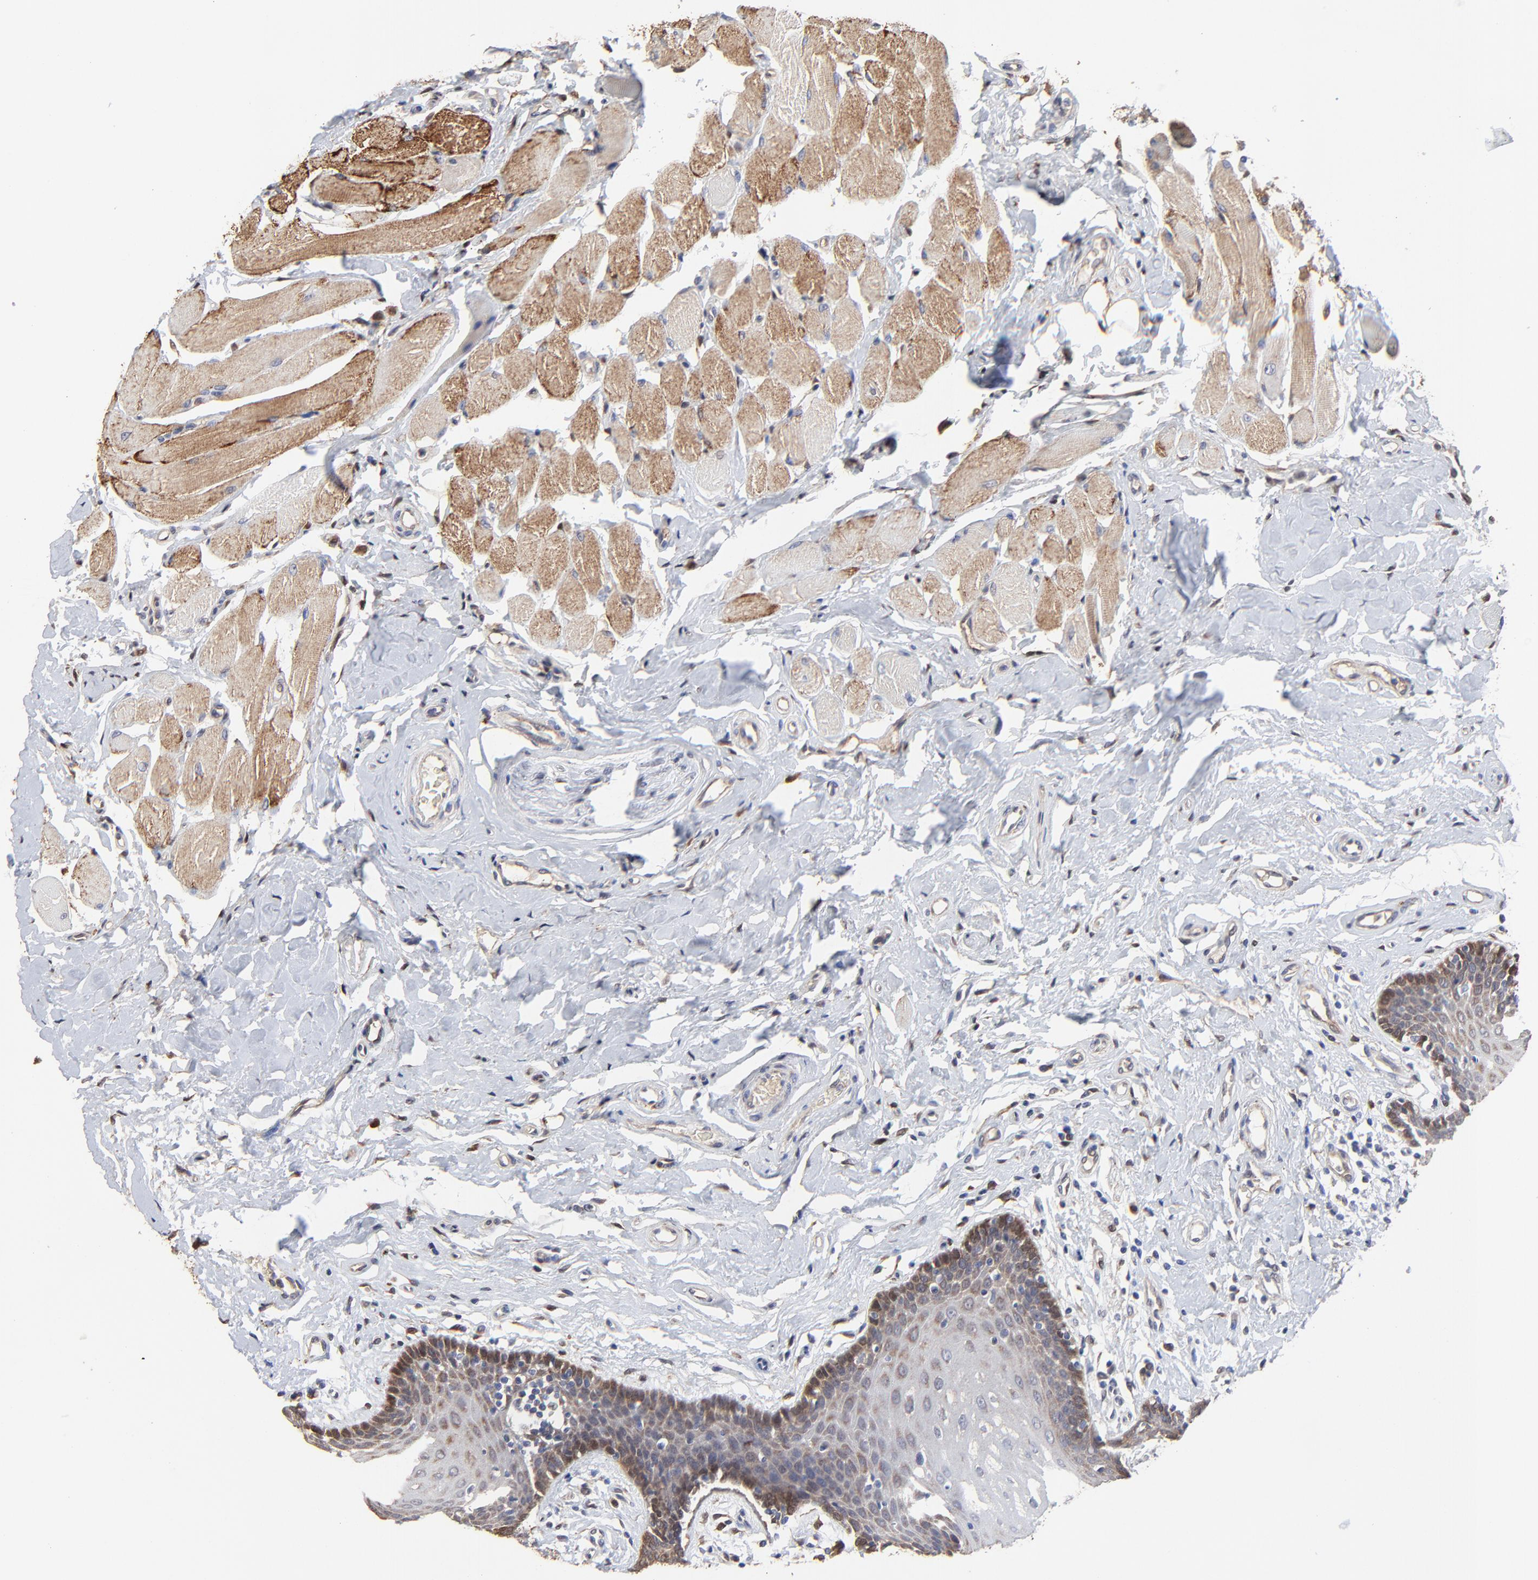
{"staining": {"intensity": "moderate", "quantity": "<25%", "location": "cytoplasmic/membranous"}, "tissue": "oral mucosa", "cell_type": "Squamous epithelial cells", "image_type": "normal", "snomed": [{"axis": "morphology", "description": "Normal tissue, NOS"}, {"axis": "topography", "description": "Oral tissue"}], "caption": "A brown stain labels moderate cytoplasmic/membranous positivity of a protein in squamous epithelial cells of unremarkable oral mucosa. The staining is performed using DAB (3,3'-diaminobenzidine) brown chromogen to label protein expression. The nuclei are counter-stained blue using hematoxylin.", "gene": "LGALS3", "patient": {"sex": "male", "age": 62}}